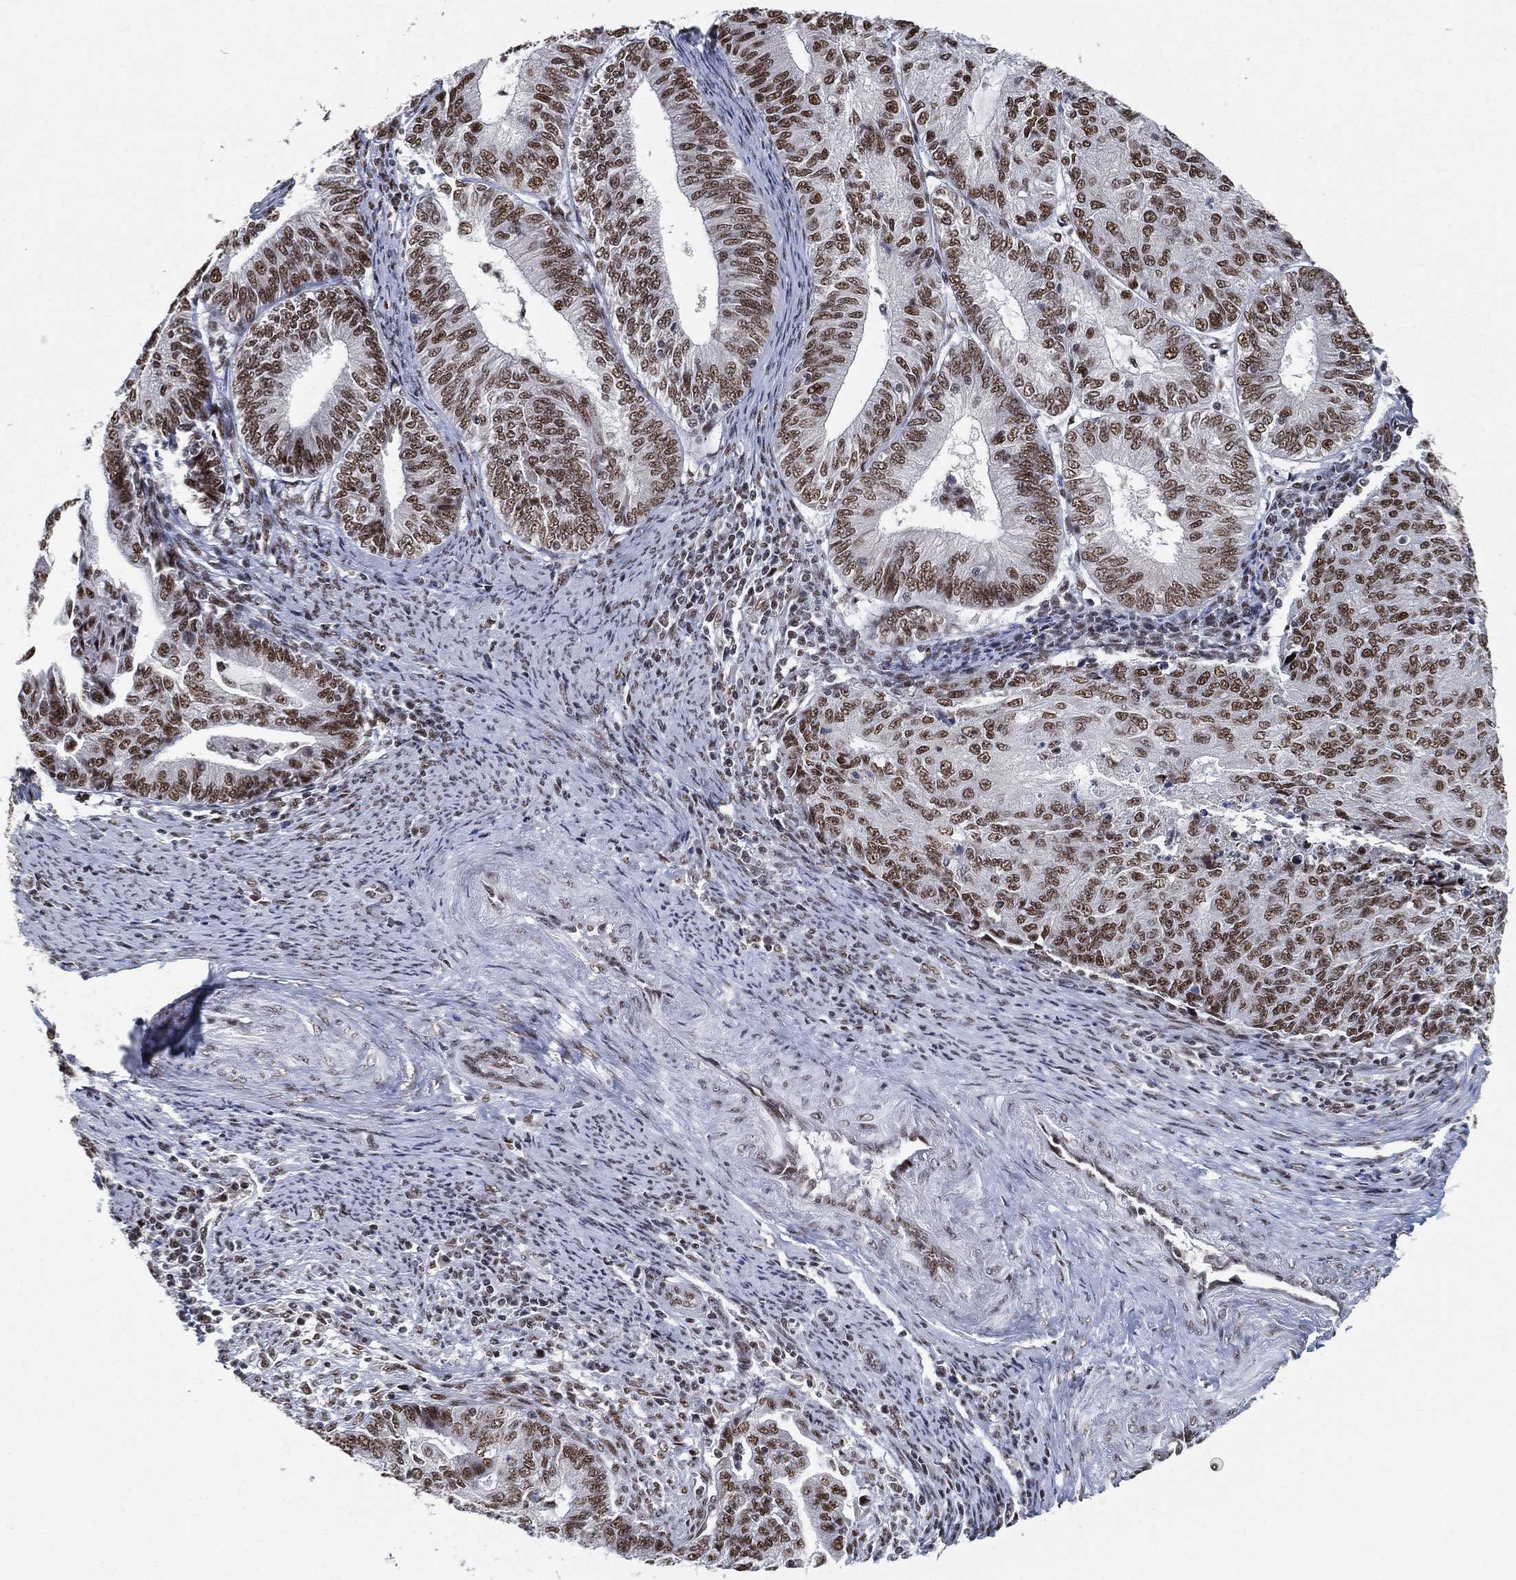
{"staining": {"intensity": "moderate", "quantity": ">75%", "location": "nuclear"}, "tissue": "endometrial cancer", "cell_type": "Tumor cells", "image_type": "cancer", "snomed": [{"axis": "morphology", "description": "Adenocarcinoma, NOS"}, {"axis": "topography", "description": "Endometrium"}], "caption": "Endometrial cancer stained with DAB (3,3'-diaminobenzidine) IHC displays medium levels of moderate nuclear positivity in approximately >75% of tumor cells.", "gene": "DDX27", "patient": {"sex": "female", "age": 82}}